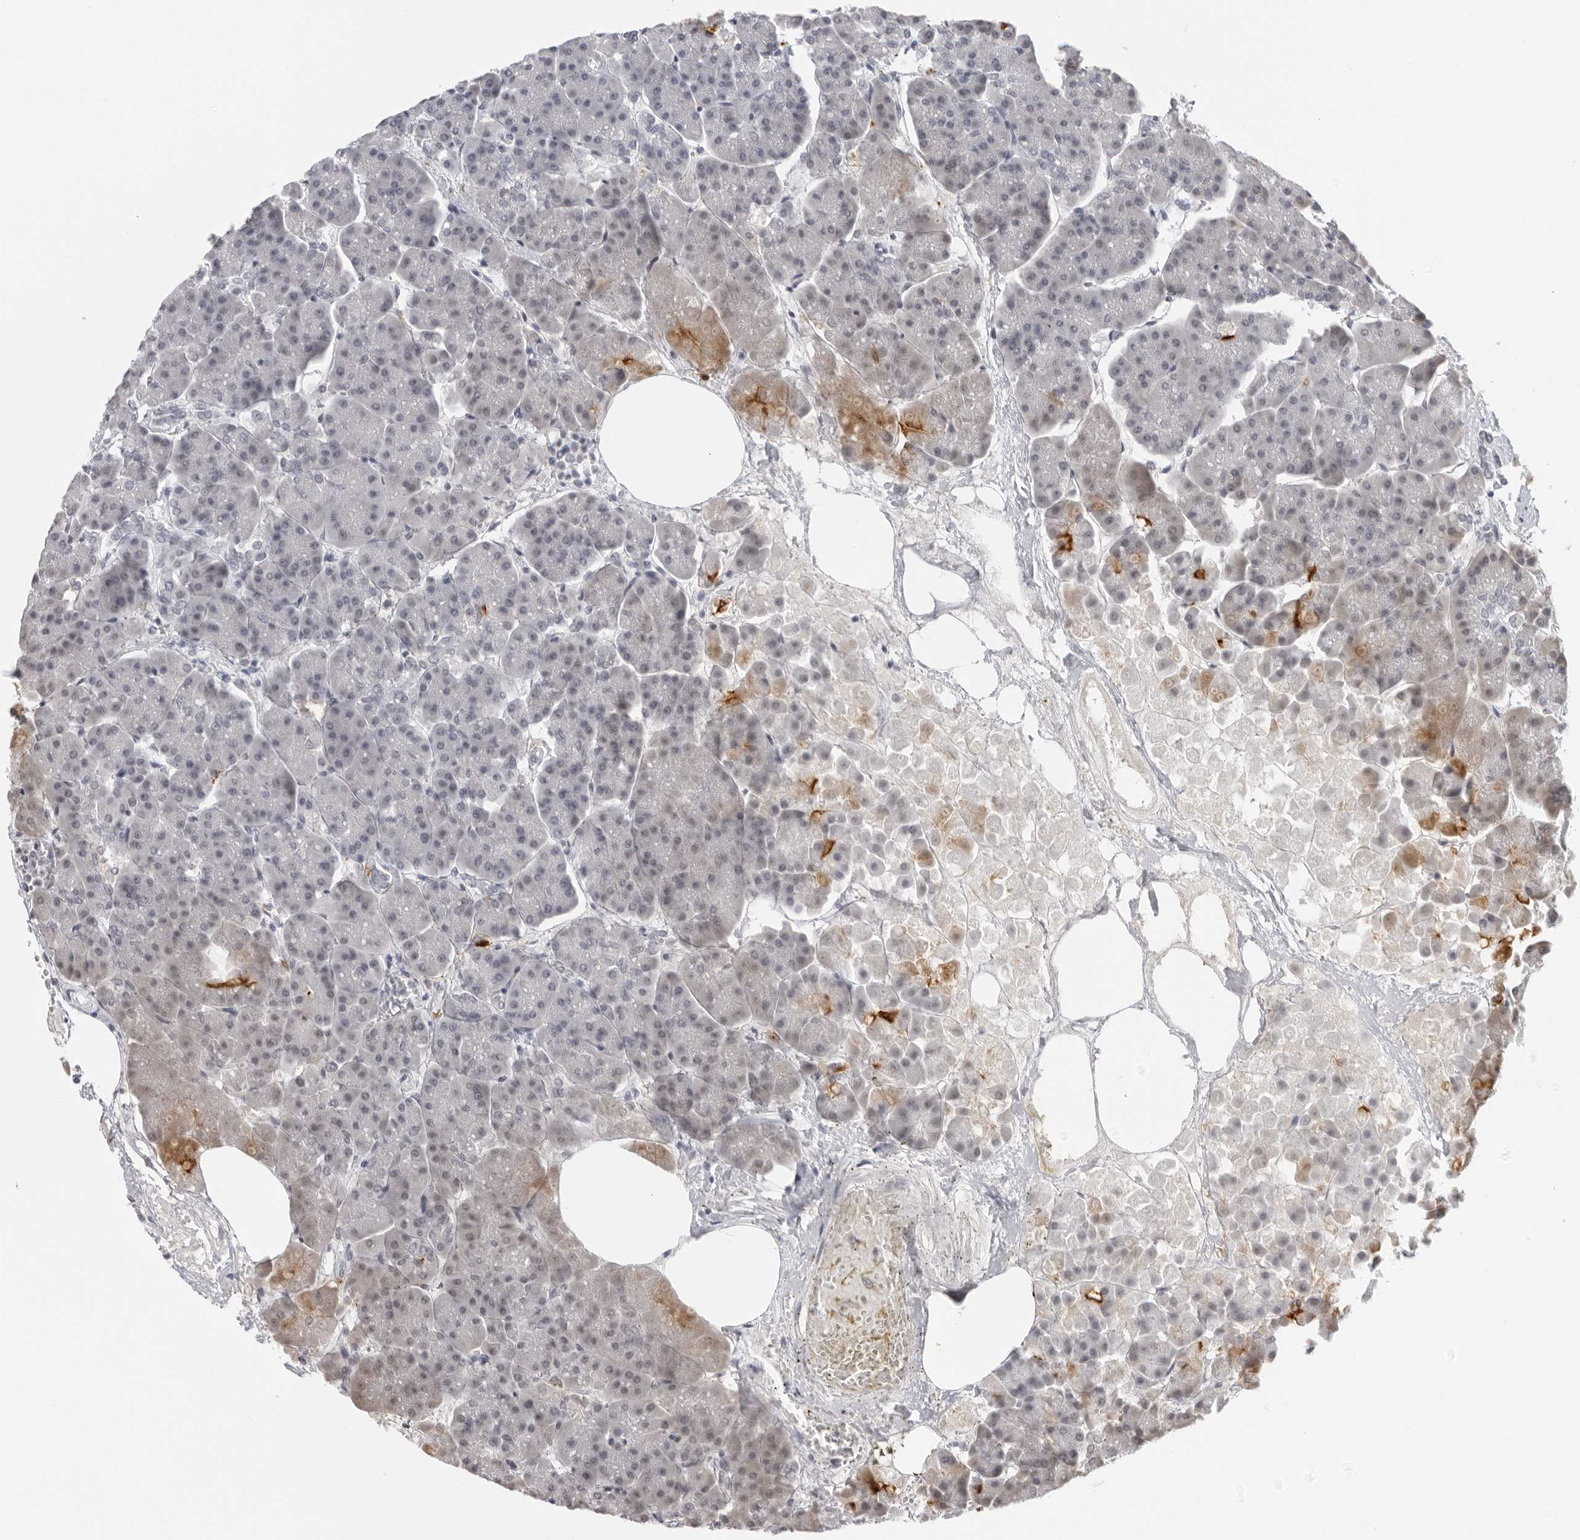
{"staining": {"intensity": "weak", "quantity": "25%-75%", "location": "nuclear"}, "tissue": "pancreas", "cell_type": "Exocrine glandular cells", "image_type": "normal", "snomed": [{"axis": "morphology", "description": "Normal tissue, NOS"}, {"axis": "topography", "description": "Pancreas"}], "caption": "Protein staining of unremarkable pancreas reveals weak nuclear staining in approximately 25%-75% of exocrine glandular cells. (IHC, brightfield microscopy, high magnification).", "gene": "MSH6", "patient": {"sex": "female", "age": 70}}